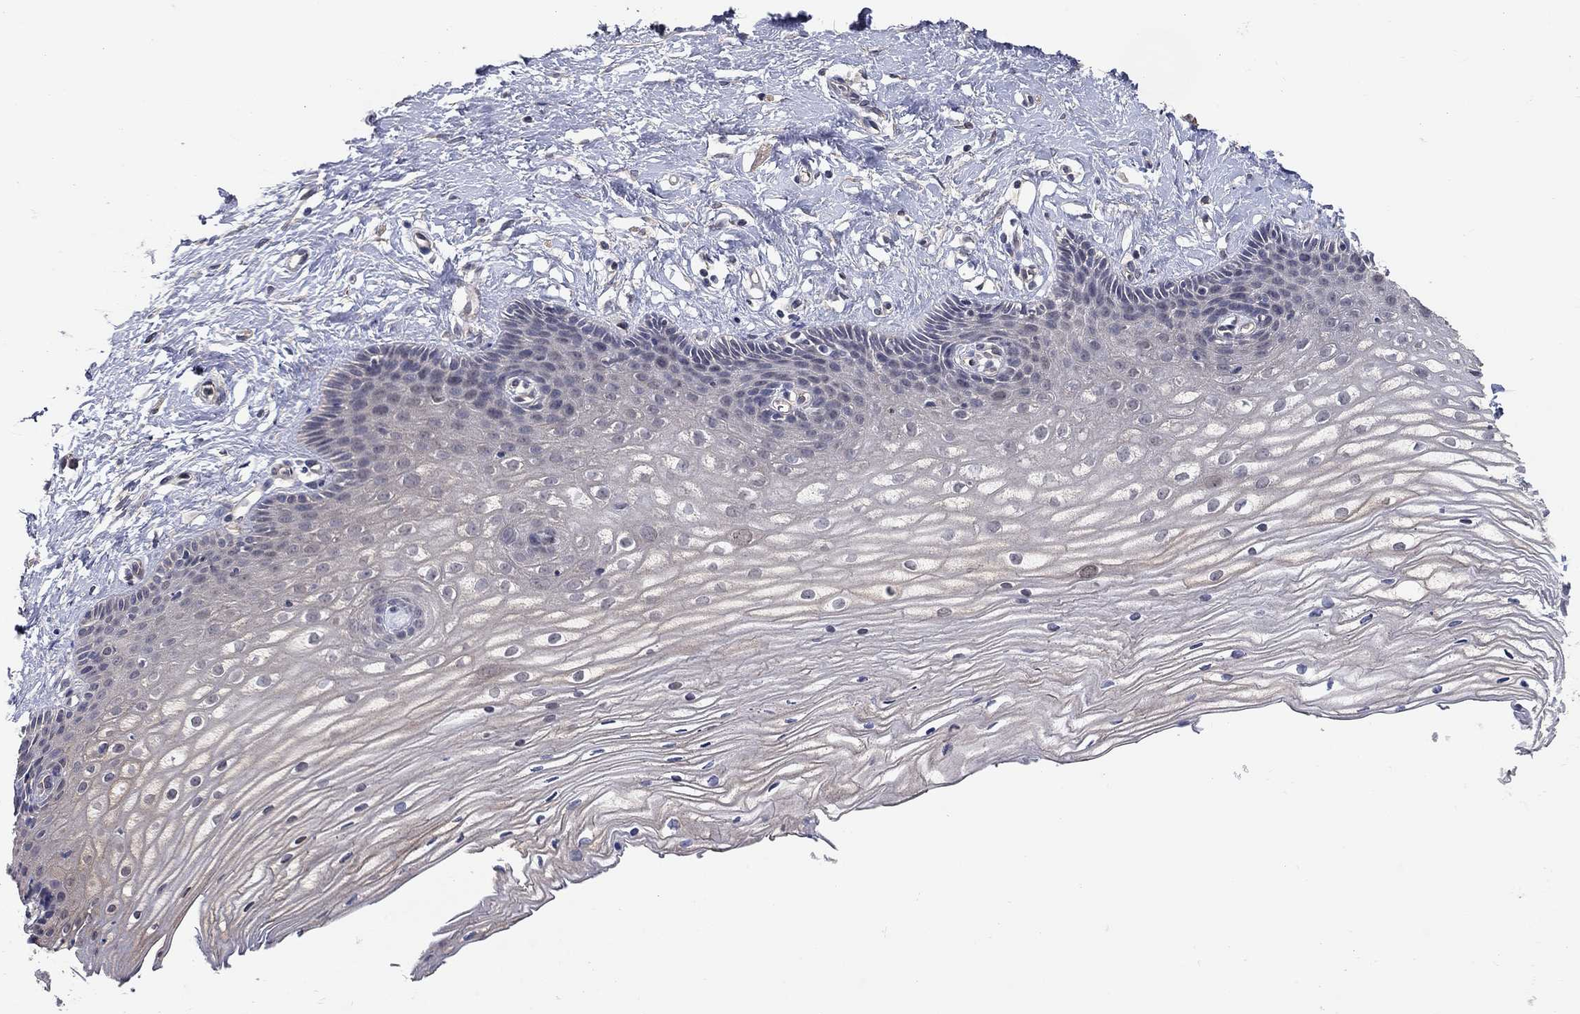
{"staining": {"intensity": "moderate", "quantity": "<25%", "location": "cytoplasmic/membranous"}, "tissue": "cervix", "cell_type": "Glandular cells", "image_type": "normal", "snomed": [{"axis": "morphology", "description": "Normal tissue, NOS"}, {"axis": "topography", "description": "Cervix"}], "caption": "The photomicrograph reveals a brown stain indicating the presence of a protein in the cytoplasmic/membranous of glandular cells in cervix. Using DAB (brown) and hematoxylin (blue) stains, captured at high magnification using brightfield microscopy.", "gene": "WASF3", "patient": {"sex": "female", "age": 40}}